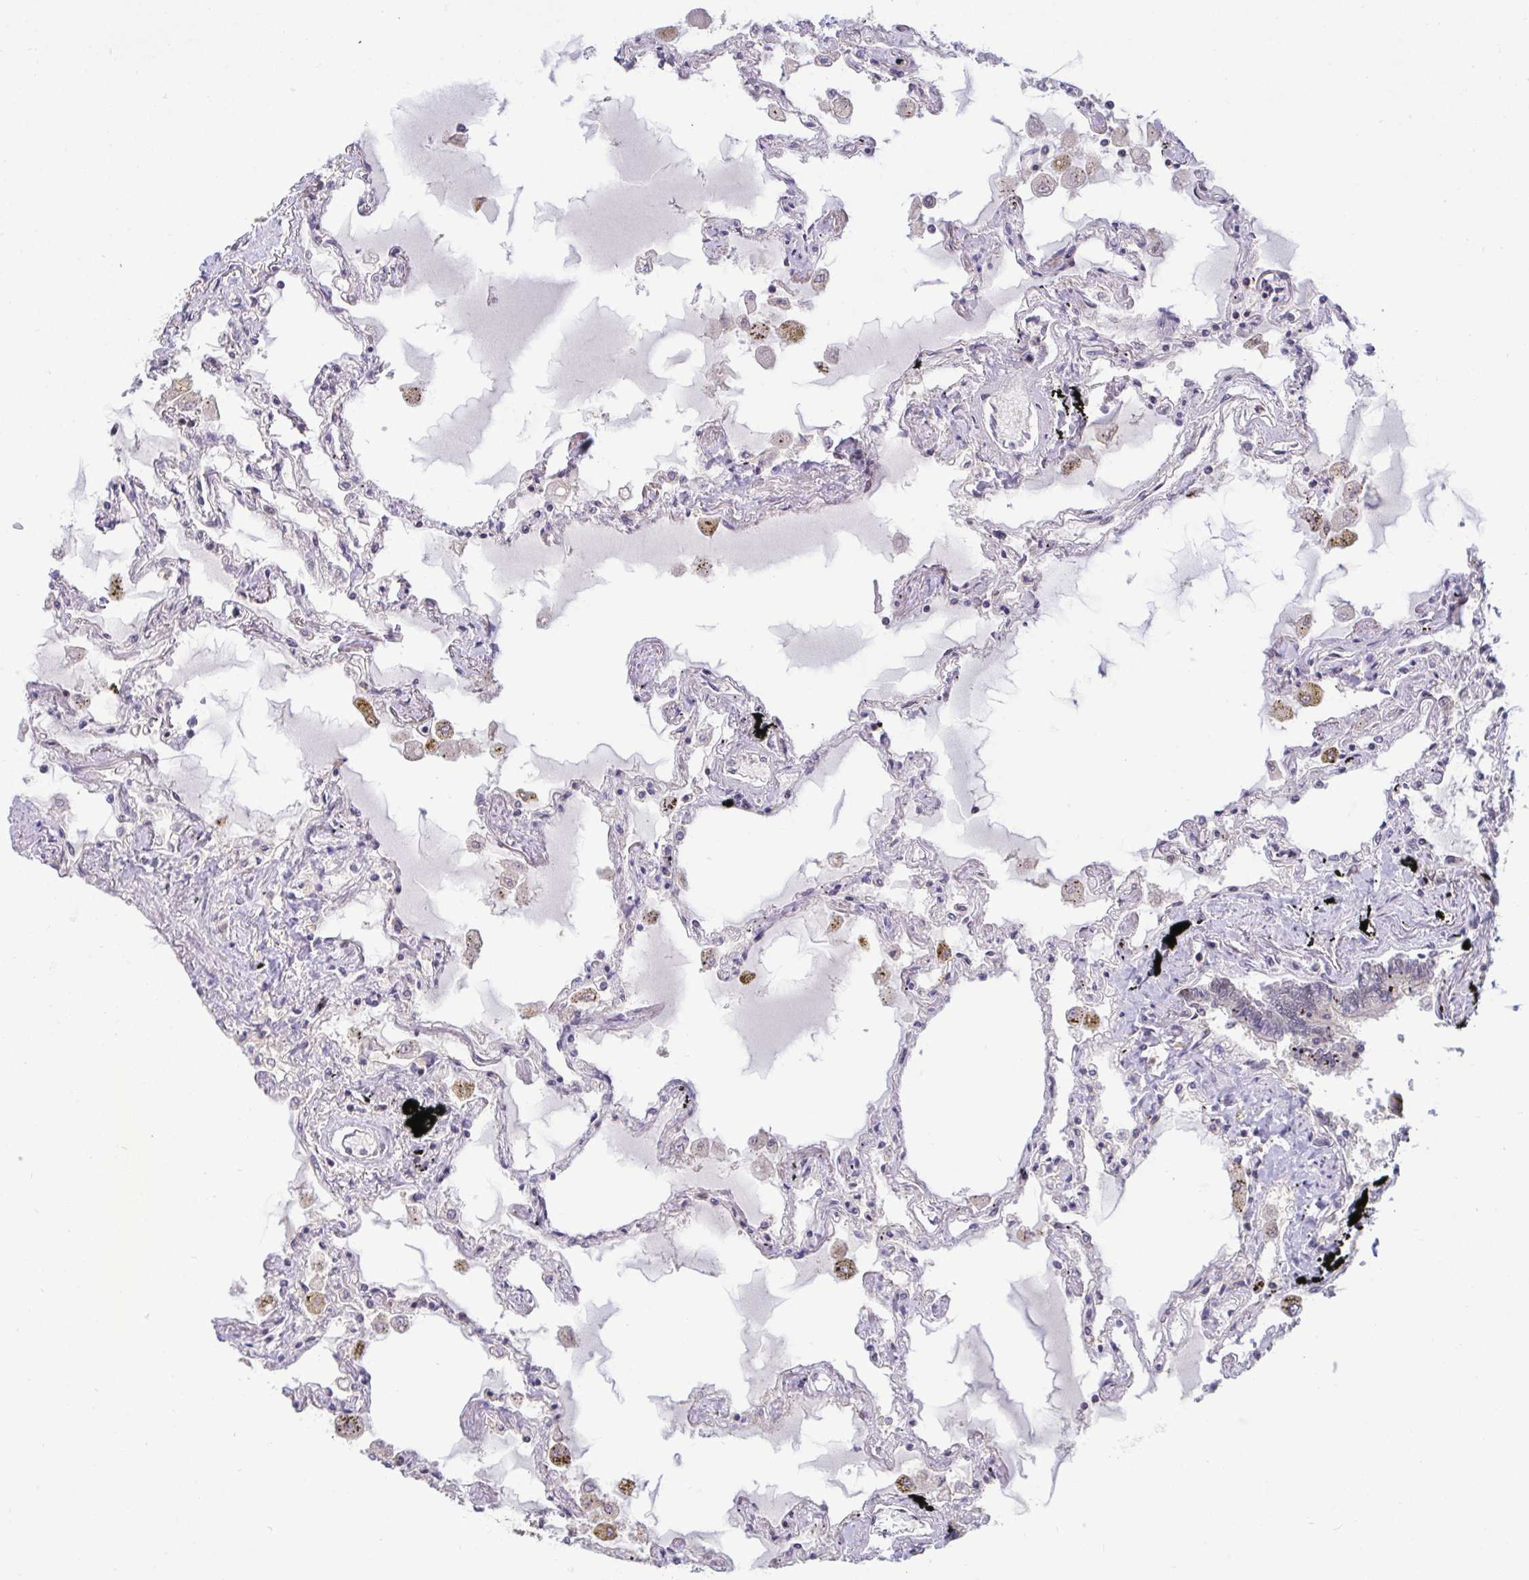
{"staining": {"intensity": "moderate", "quantity": "25%-75%", "location": "nuclear"}, "tissue": "lung", "cell_type": "Alveolar cells", "image_type": "normal", "snomed": [{"axis": "morphology", "description": "Normal tissue, NOS"}, {"axis": "morphology", "description": "Adenocarcinoma, NOS"}, {"axis": "topography", "description": "Cartilage tissue"}, {"axis": "topography", "description": "Lung"}], "caption": "Immunohistochemical staining of normal lung shows moderate nuclear protein positivity in about 25%-75% of alveolar cells.", "gene": "PUF60", "patient": {"sex": "female", "age": 67}}